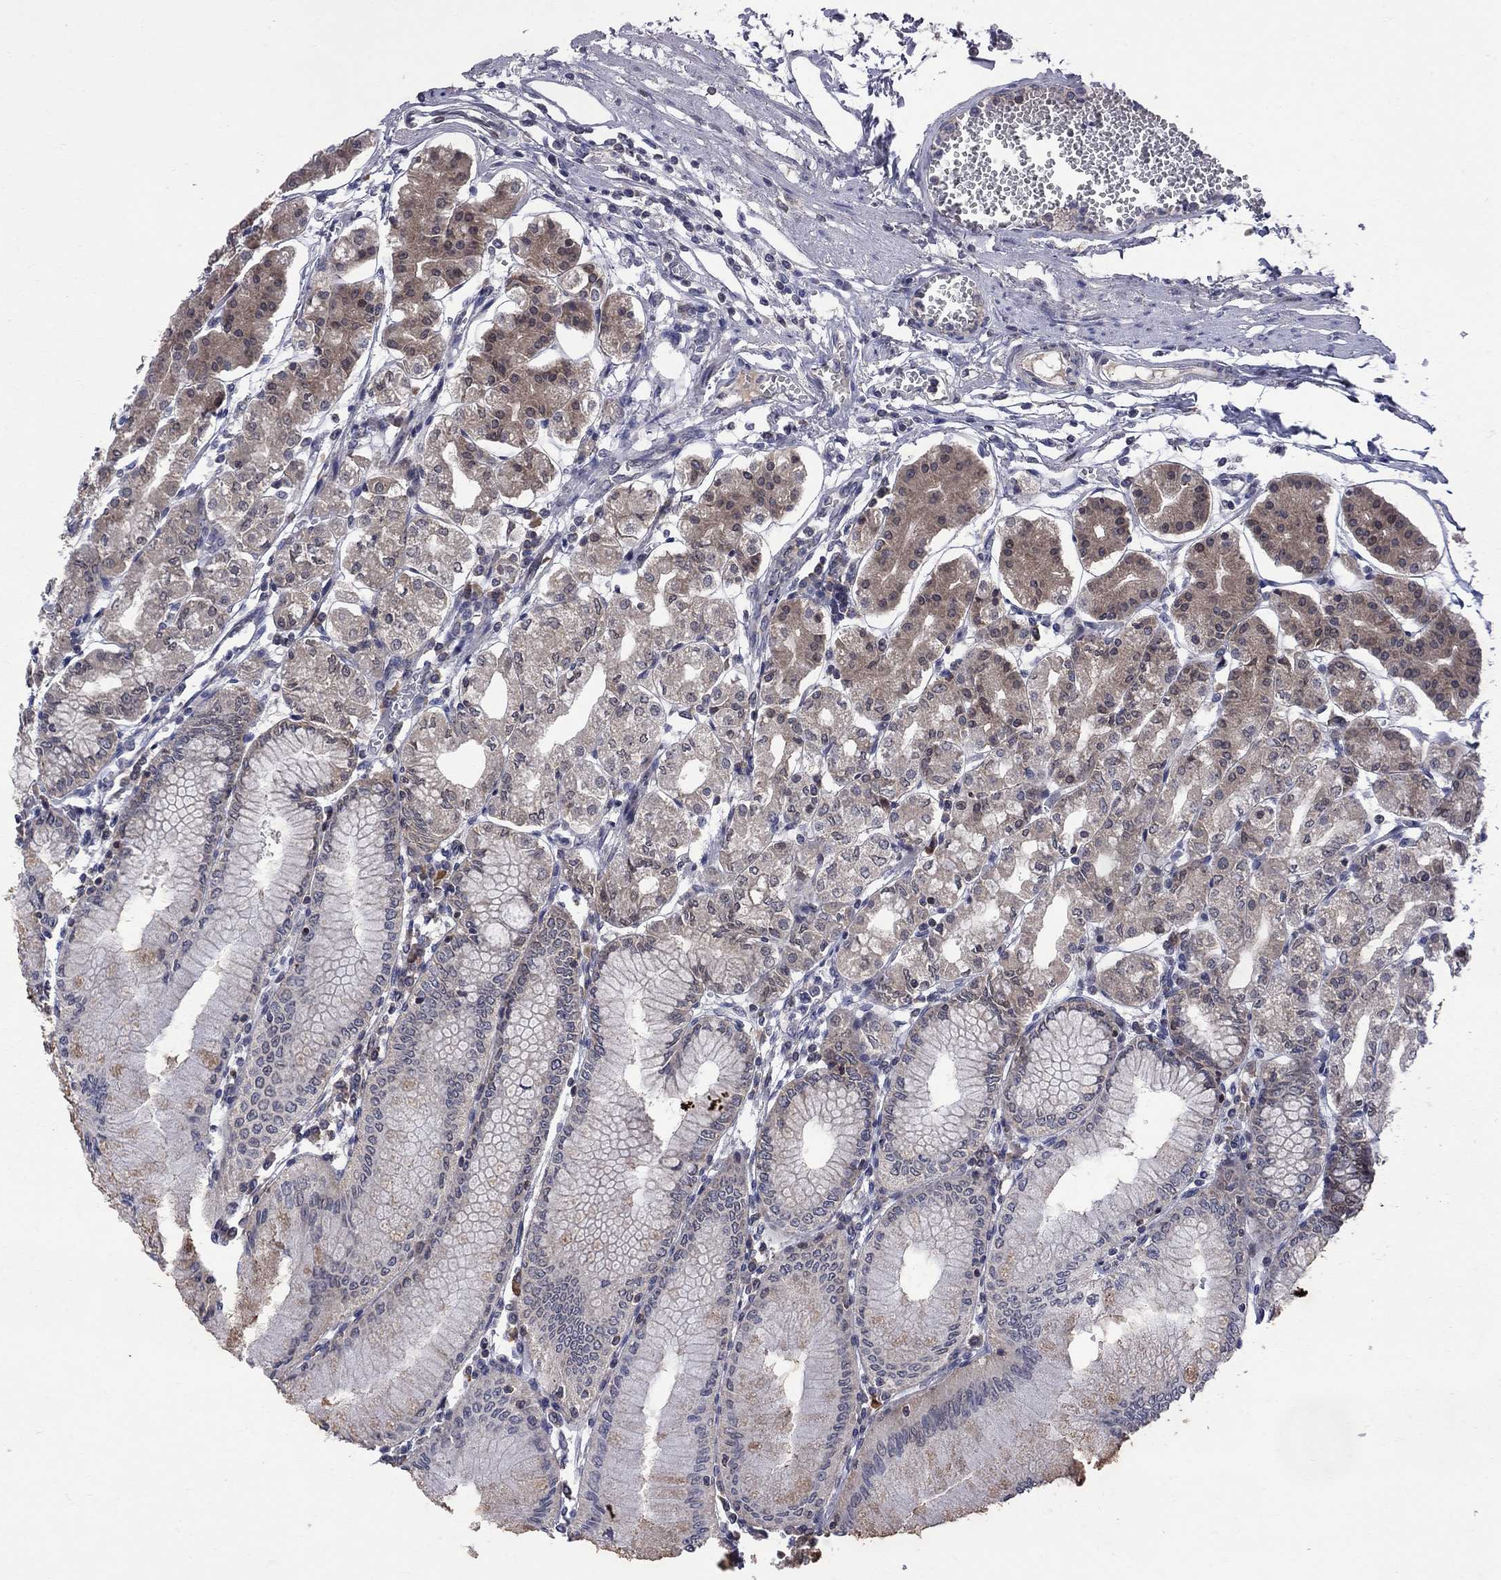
{"staining": {"intensity": "moderate", "quantity": "25%-75%", "location": "cytoplasmic/membranous"}, "tissue": "stomach", "cell_type": "Glandular cells", "image_type": "normal", "snomed": [{"axis": "morphology", "description": "Normal tissue, NOS"}, {"axis": "topography", "description": "Skeletal muscle"}, {"axis": "topography", "description": "Stomach"}], "caption": "Immunohistochemical staining of benign stomach reveals moderate cytoplasmic/membranous protein positivity in approximately 25%-75% of glandular cells.", "gene": "CNOT11", "patient": {"sex": "female", "age": 57}}